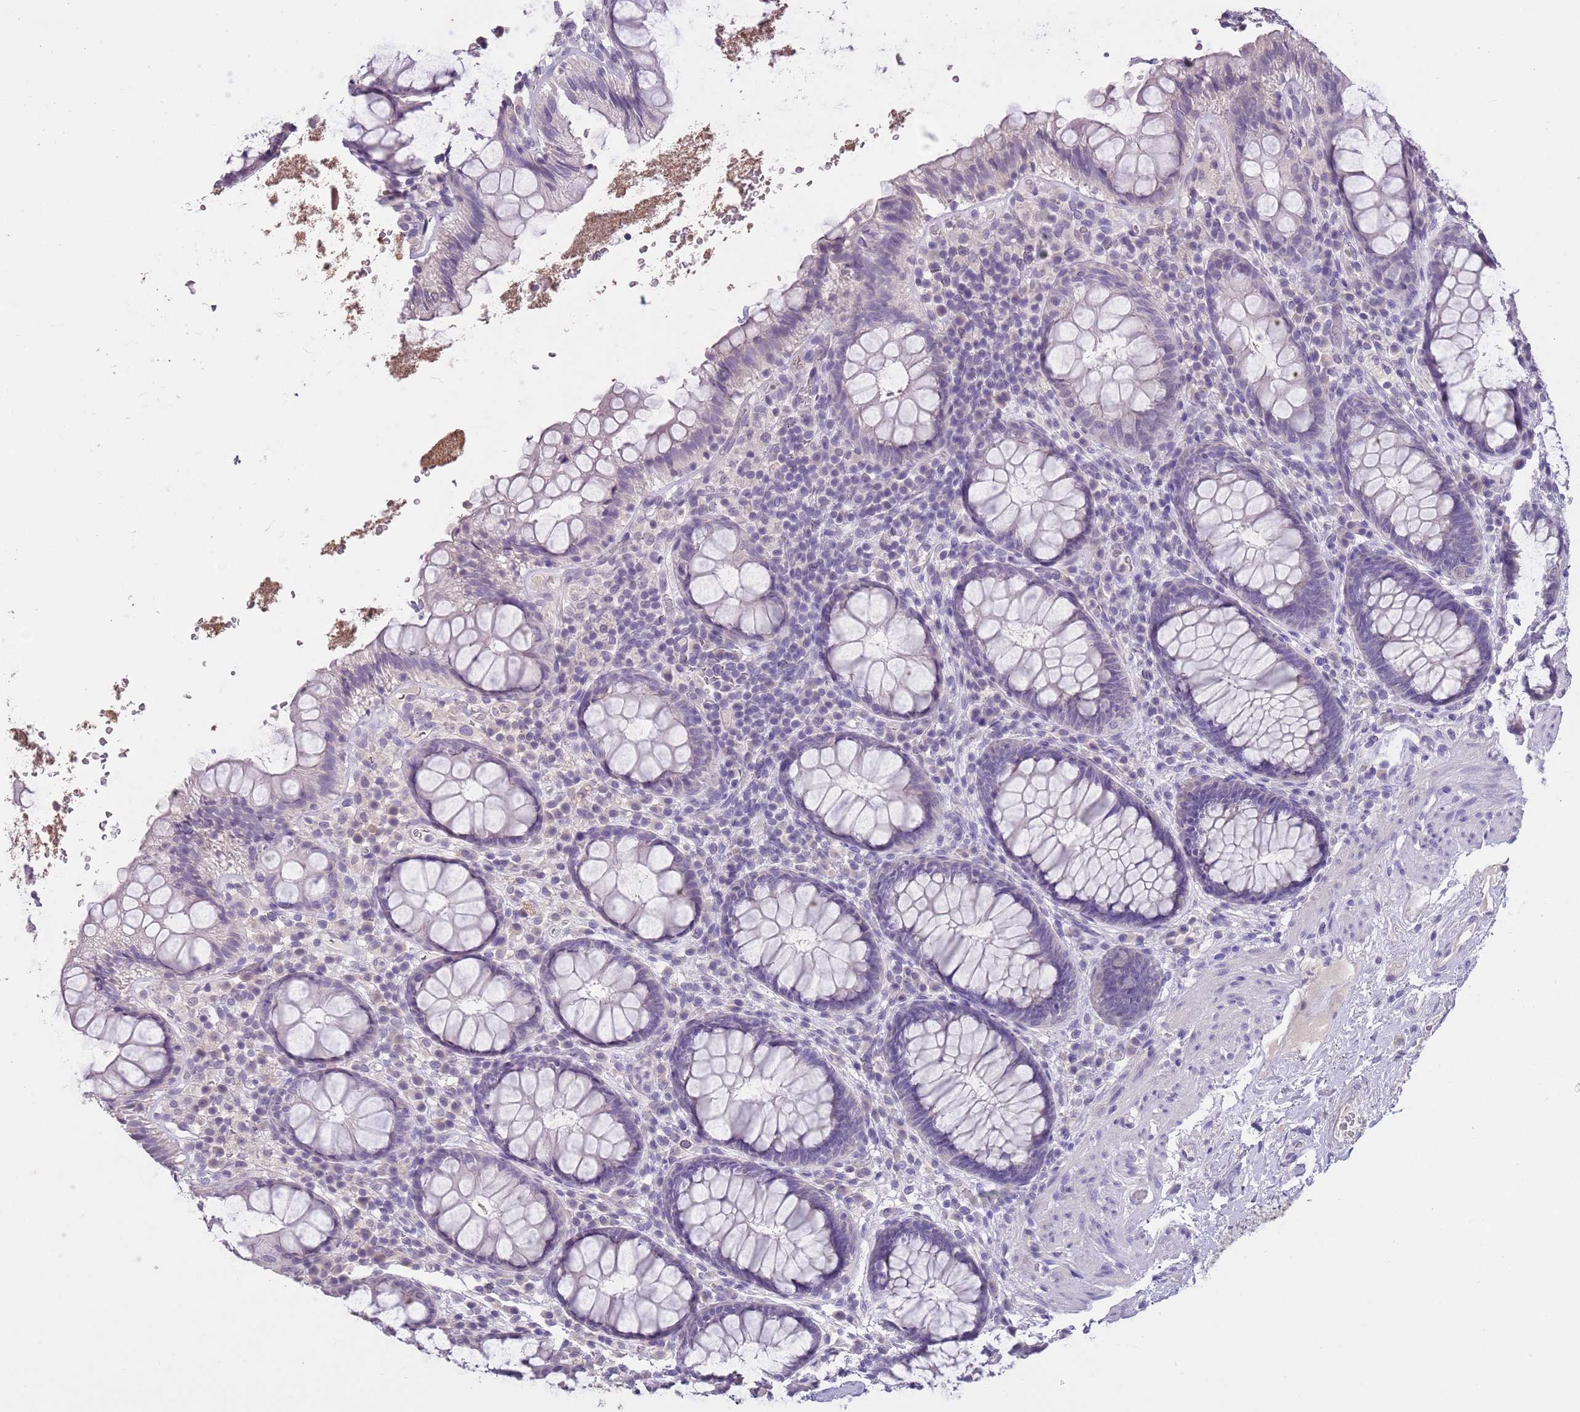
{"staining": {"intensity": "negative", "quantity": "none", "location": "none"}, "tissue": "rectum", "cell_type": "Glandular cells", "image_type": "normal", "snomed": [{"axis": "morphology", "description": "Normal tissue, NOS"}, {"axis": "topography", "description": "Rectum"}], "caption": "This is an immunohistochemistry histopathology image of benign human rectum. There is no positivity in glandular cells.", "gene": "SLC35E3", "patient": {"sex": "male", "age": 83}}